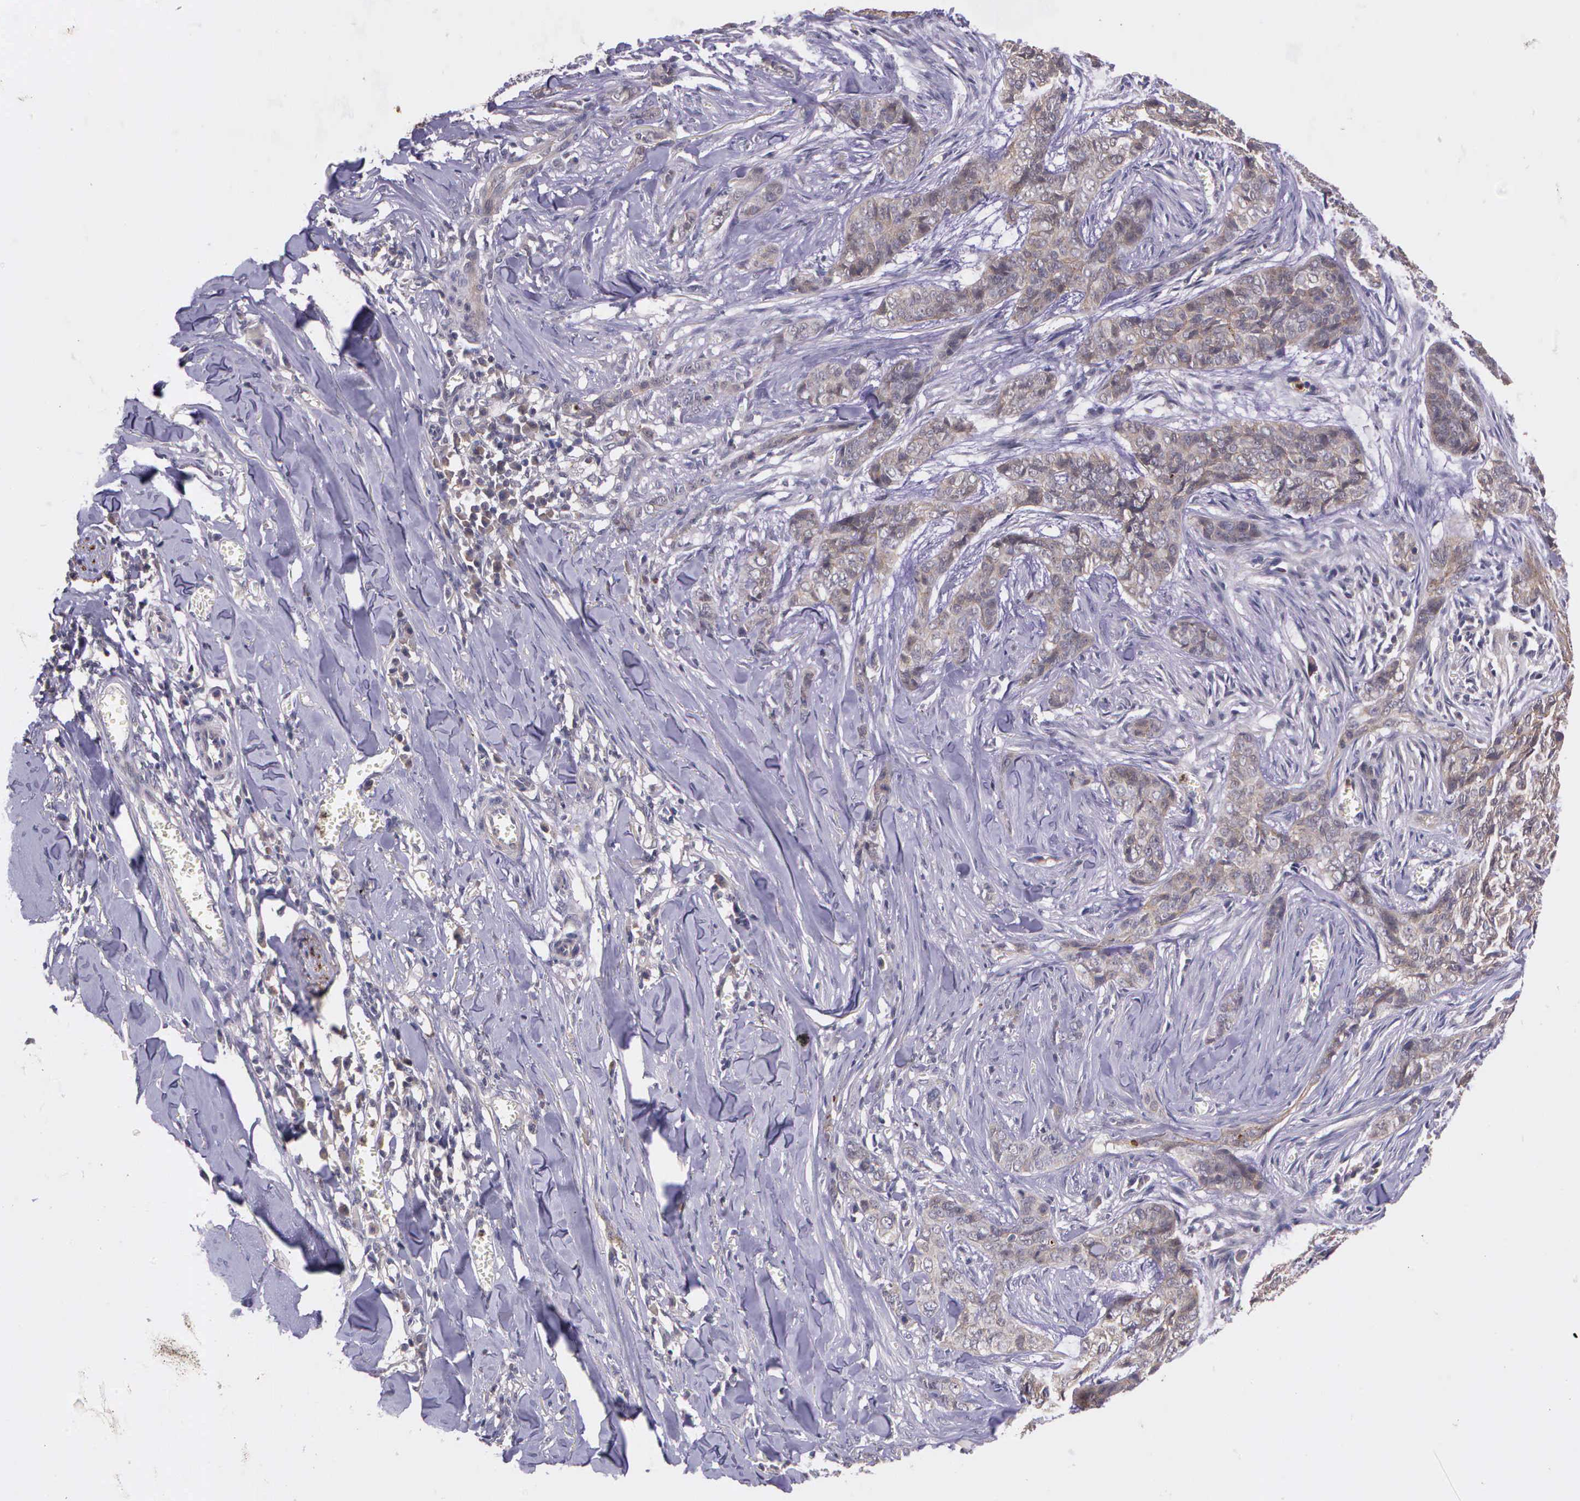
{"staining": {"intensity": "weak", "quantity": "25%-75%", "location": "cytoplasmic/membranous"}, "tissue": "skin cancer", "cell_type": "Tumor cells", "image_type": "cancer", "snomed": [{"axis": "morphology", "description": "Normal tissue, NOS"}, {"axis": "morphology", "description": "Basal cell carcinoma"}, {"axis": "topography", "description": "Skin"}], "caption": "Brown immunohistochemical staining in human skin basal cell carcinoma exhibits weak cytoplasmic/membranous expression in about 25%-75% of tumor cells.", "gene": "PRICKLE3", "patient": {"sex": "female", "age": 65}}